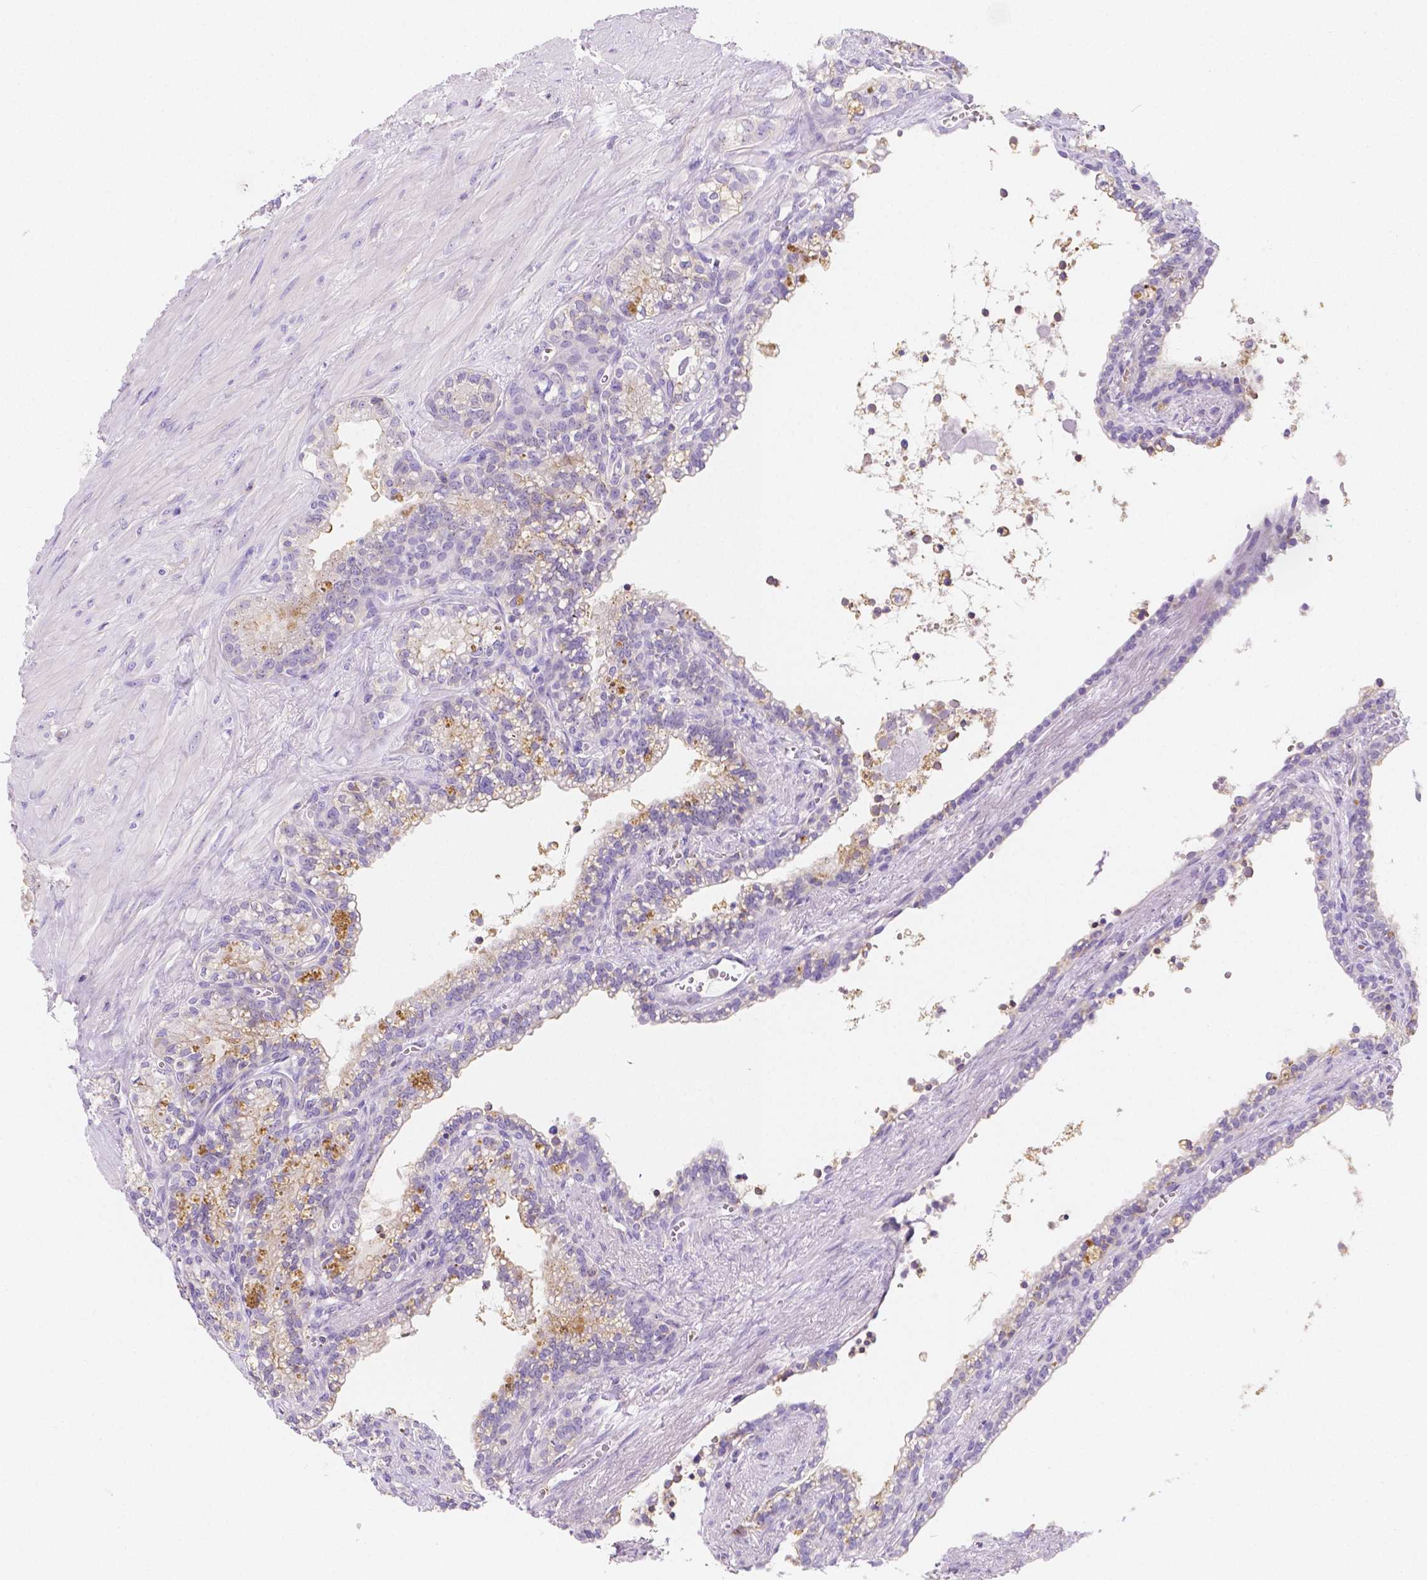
{"staining": {"intensity": "moderate", "quantity": "<25%", "location": "cytoplasmic/membranous"}, "tissue": "seminal vesicle", "cell_type": "Glandular cells", "image_type": "normal", "snomed": [{"axis": "morphology", "description": "Normal tissue, NOS"}, {"axis": "morphology", "description": "Urothelial carcinoma, NOS"}, {"axis": "topography", "description": "Urinary bladder"}, {"axis": "topography", "description": "Seminal veicle"}], "caption": "Immunohistochemical staining of unremarkable human seminal vesicle reveals <25% levels of moderate cytoplasmic/membranous protein staining in approximately <25% of glandular cells.", "gene": "GABRD", "patient": {"sex": "male", "age": 76}}